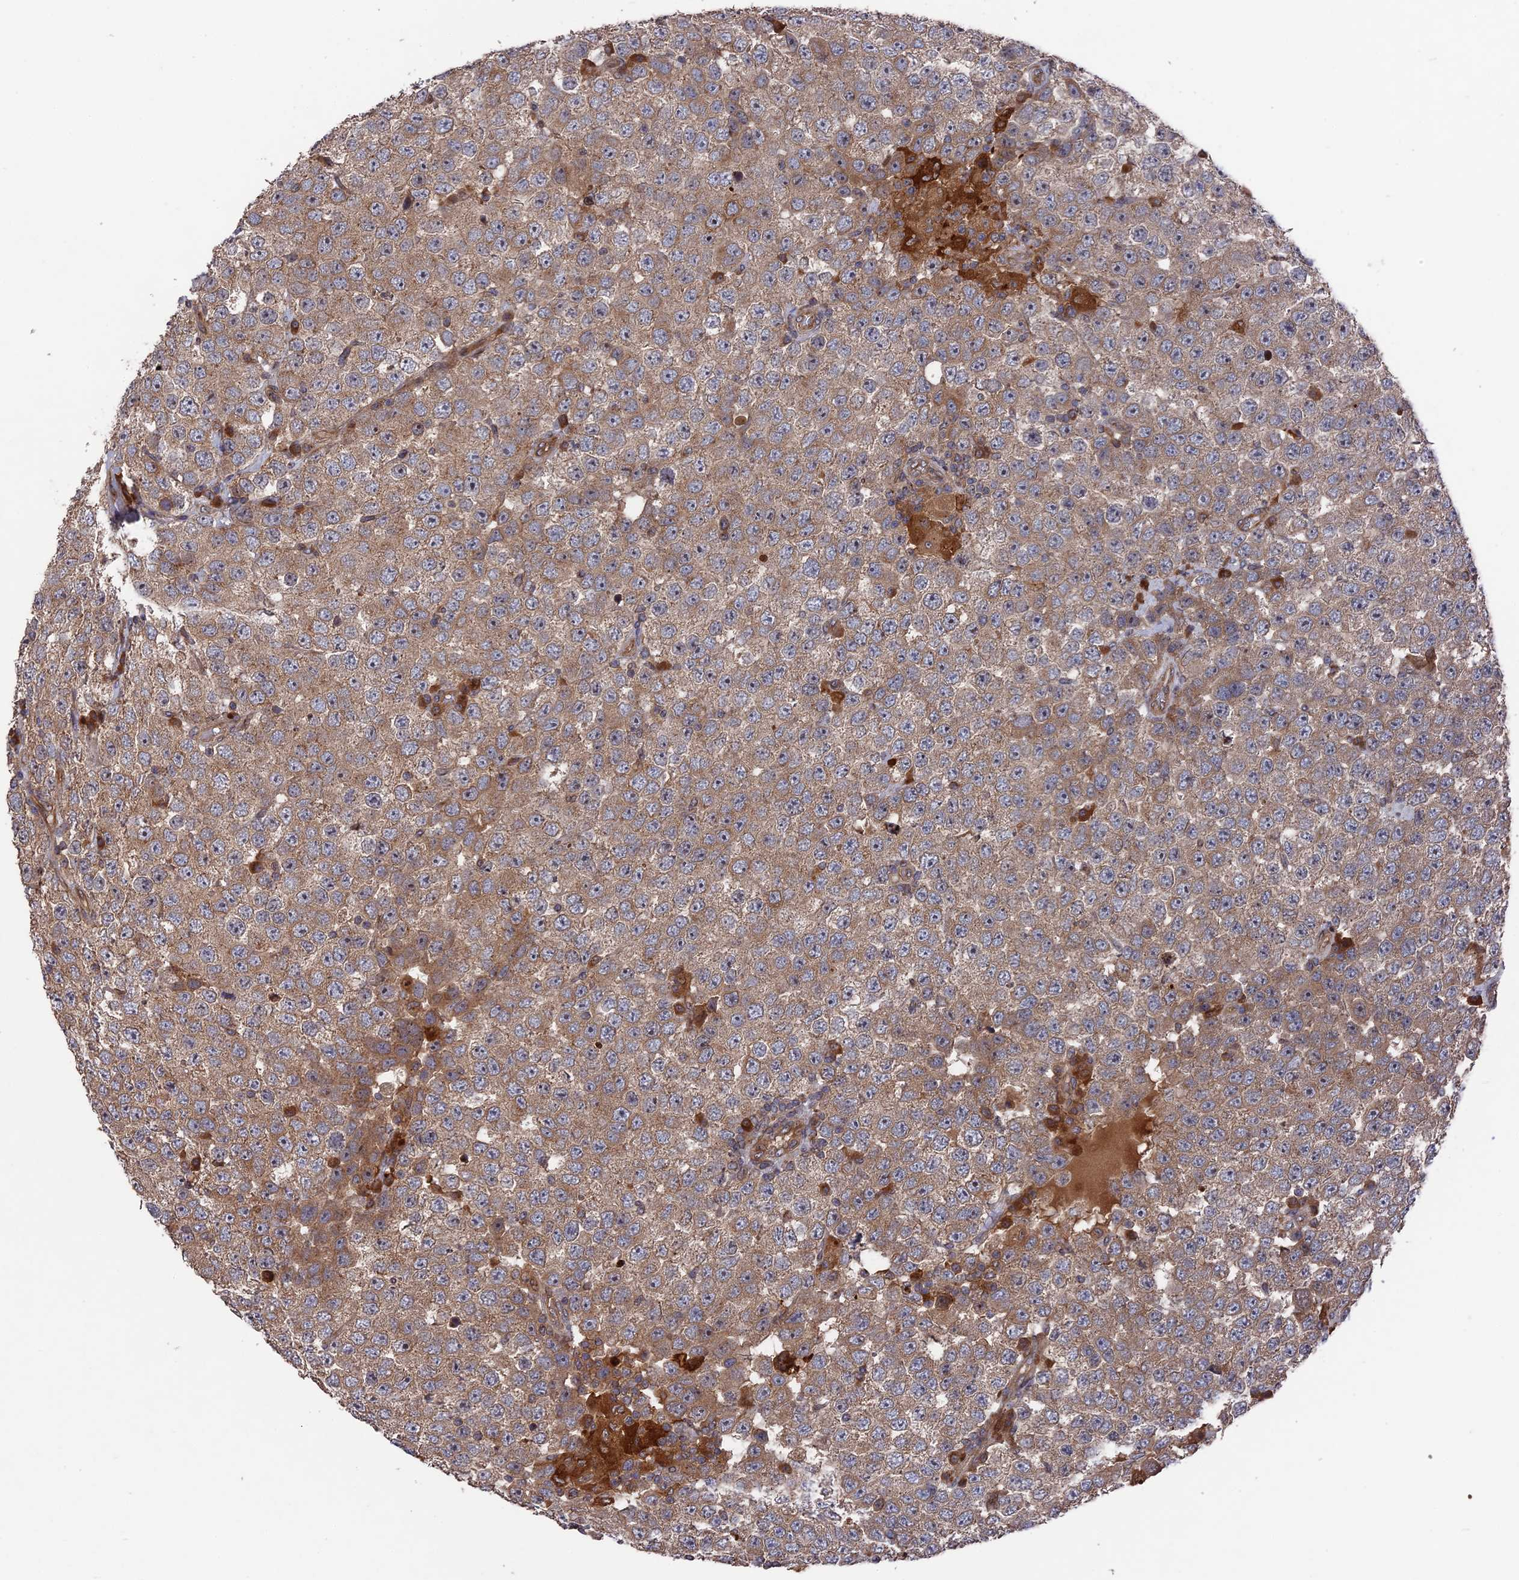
{"staining": {"intensity": "moderate", "quantity": ">75%", "location": "cytoplasmic/membranous"}, "tissue": "testis cancer", "cell_type": "Tumor cells", "image_type": "cancer", "snomed": [{"axis": "morphology", "description": "Seminoma, NOS"}, {"axis": "topography", "description": "Testis"}], "caption": "Protein staining of seminoma (testis) tissue exhibits moderate cytoplasmic/membranous staining in approximately >75% of tumor cells.", "gene": "DEF8", "patient": {"sex": "male", "age": 28}}